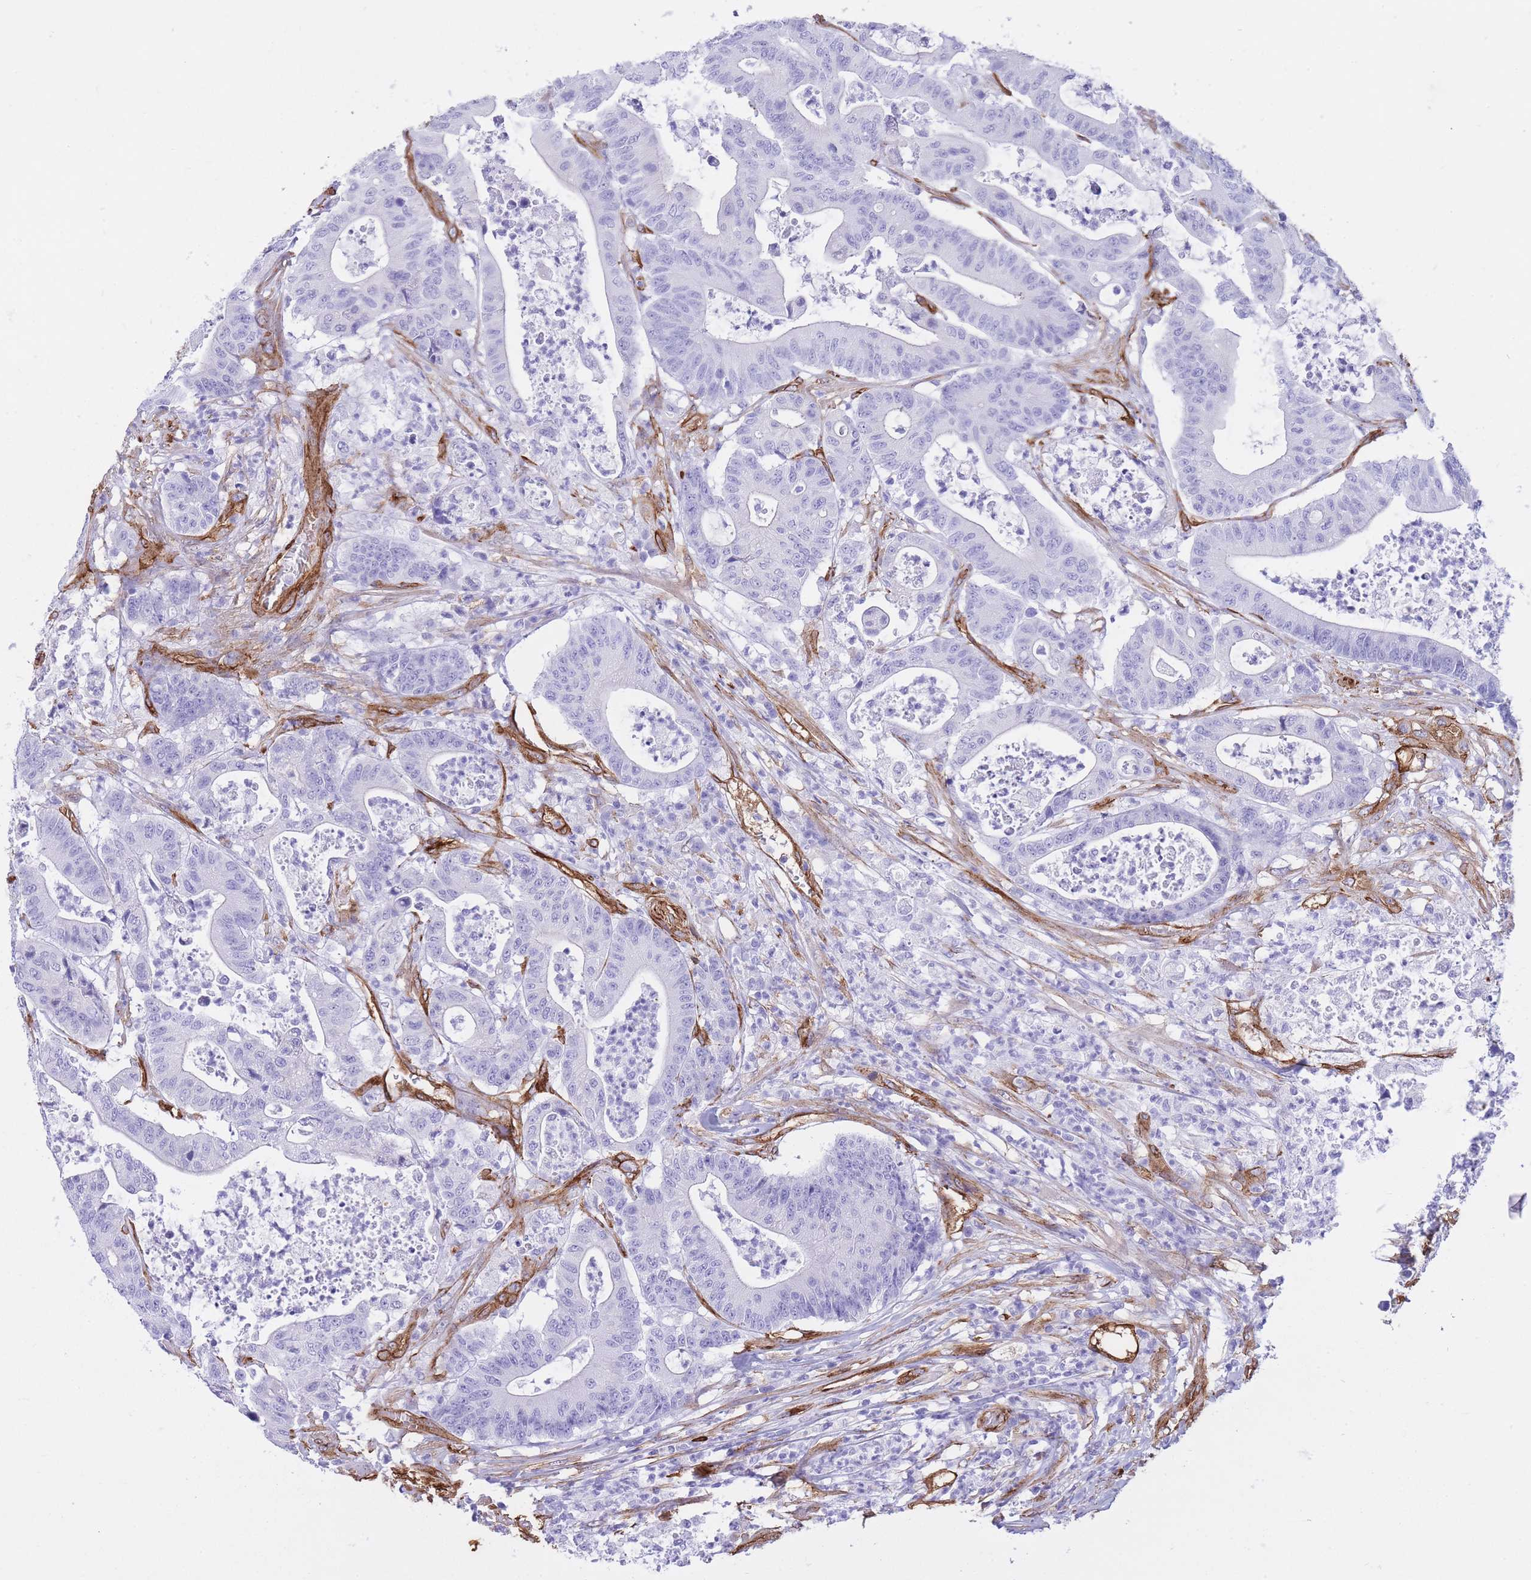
{"staining": {"intensity": "negative", "quantity": "none", "location": "none"}, "tissue": "colorectal cancer", "cell_type": "Tumor cells", "image_type": "cancer", "snomed": [{"axis": "morphology", "description": "Adenocarcinoma, NOS"}, {"axis": "topography", "description": "Colon"}], "caption": "Tumor cells show no significant protein positivity in colorectal cancer.", "gene": "CAVIN1", "patient": {"sex": "female", "age": 84}}